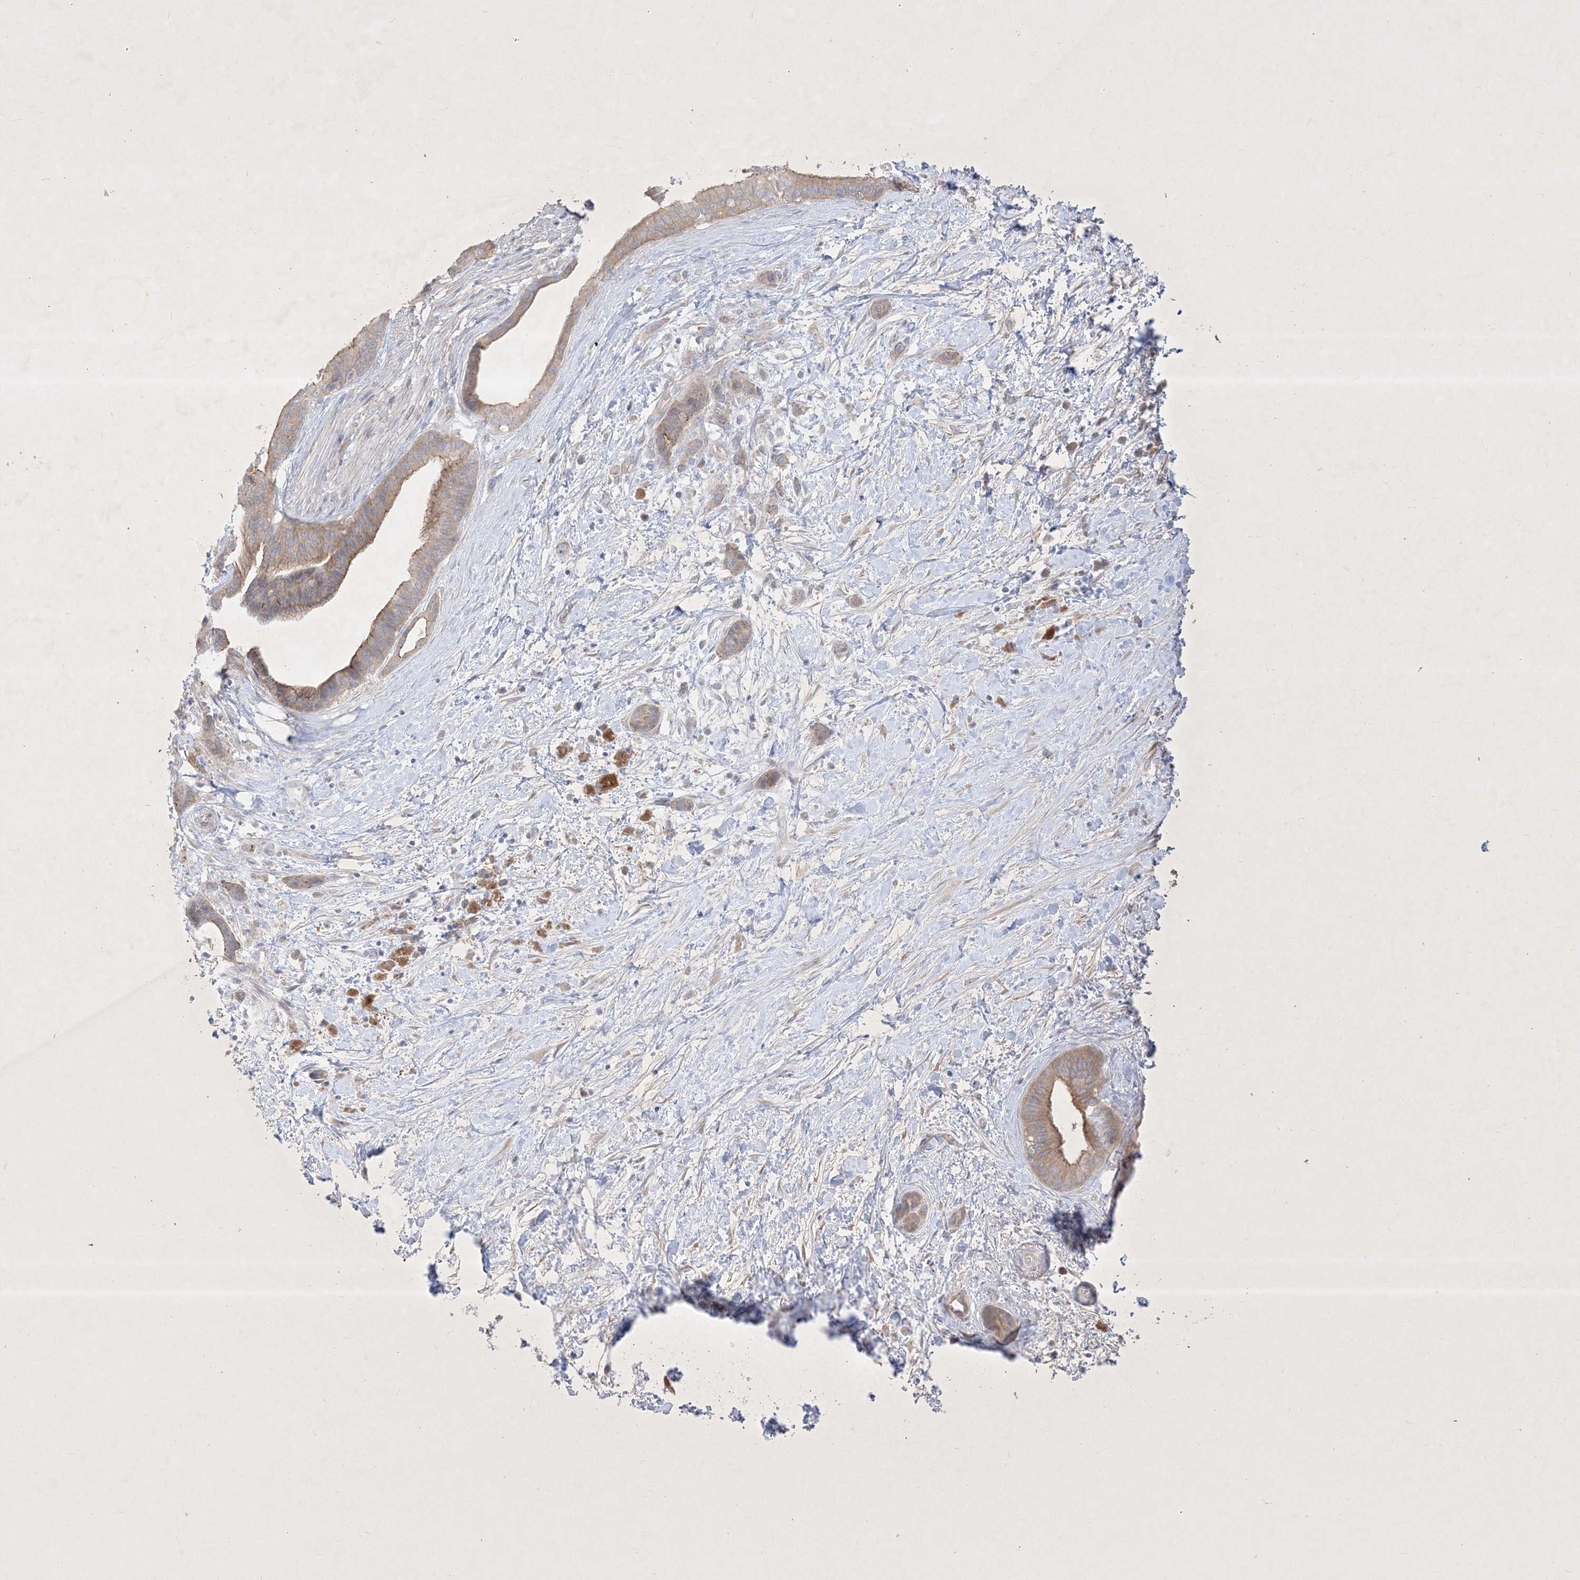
{"staining": {"intensity": "weak", "quantity": "25%-75%", "location": "cytoplasmic/membranous"}, "tissue": "pancreatic cancer", "cell_type": "Tumor cells", "image_type": "cancer", "snomed": [{"axis": "morphology", "description": "Normal tissue, NOS"}, {"axis": "morphology", "description": "Adenocarcinoma, NOS"}, {"axis": "topography", "description": "Pancreas"}, {"axis": "topography", "description": "Peripheral nerve tissue"}], "caption": "Pancreatic cancer stained with IHC demonstrates weak cytoplasmic/membranous positivity in about 25%-75% of tumor cells. (Brightfield microscopy of DAB IHC at high magnification).", "gene": "PLEKHA3", "patient": {"sex": "female", "age": 63}}